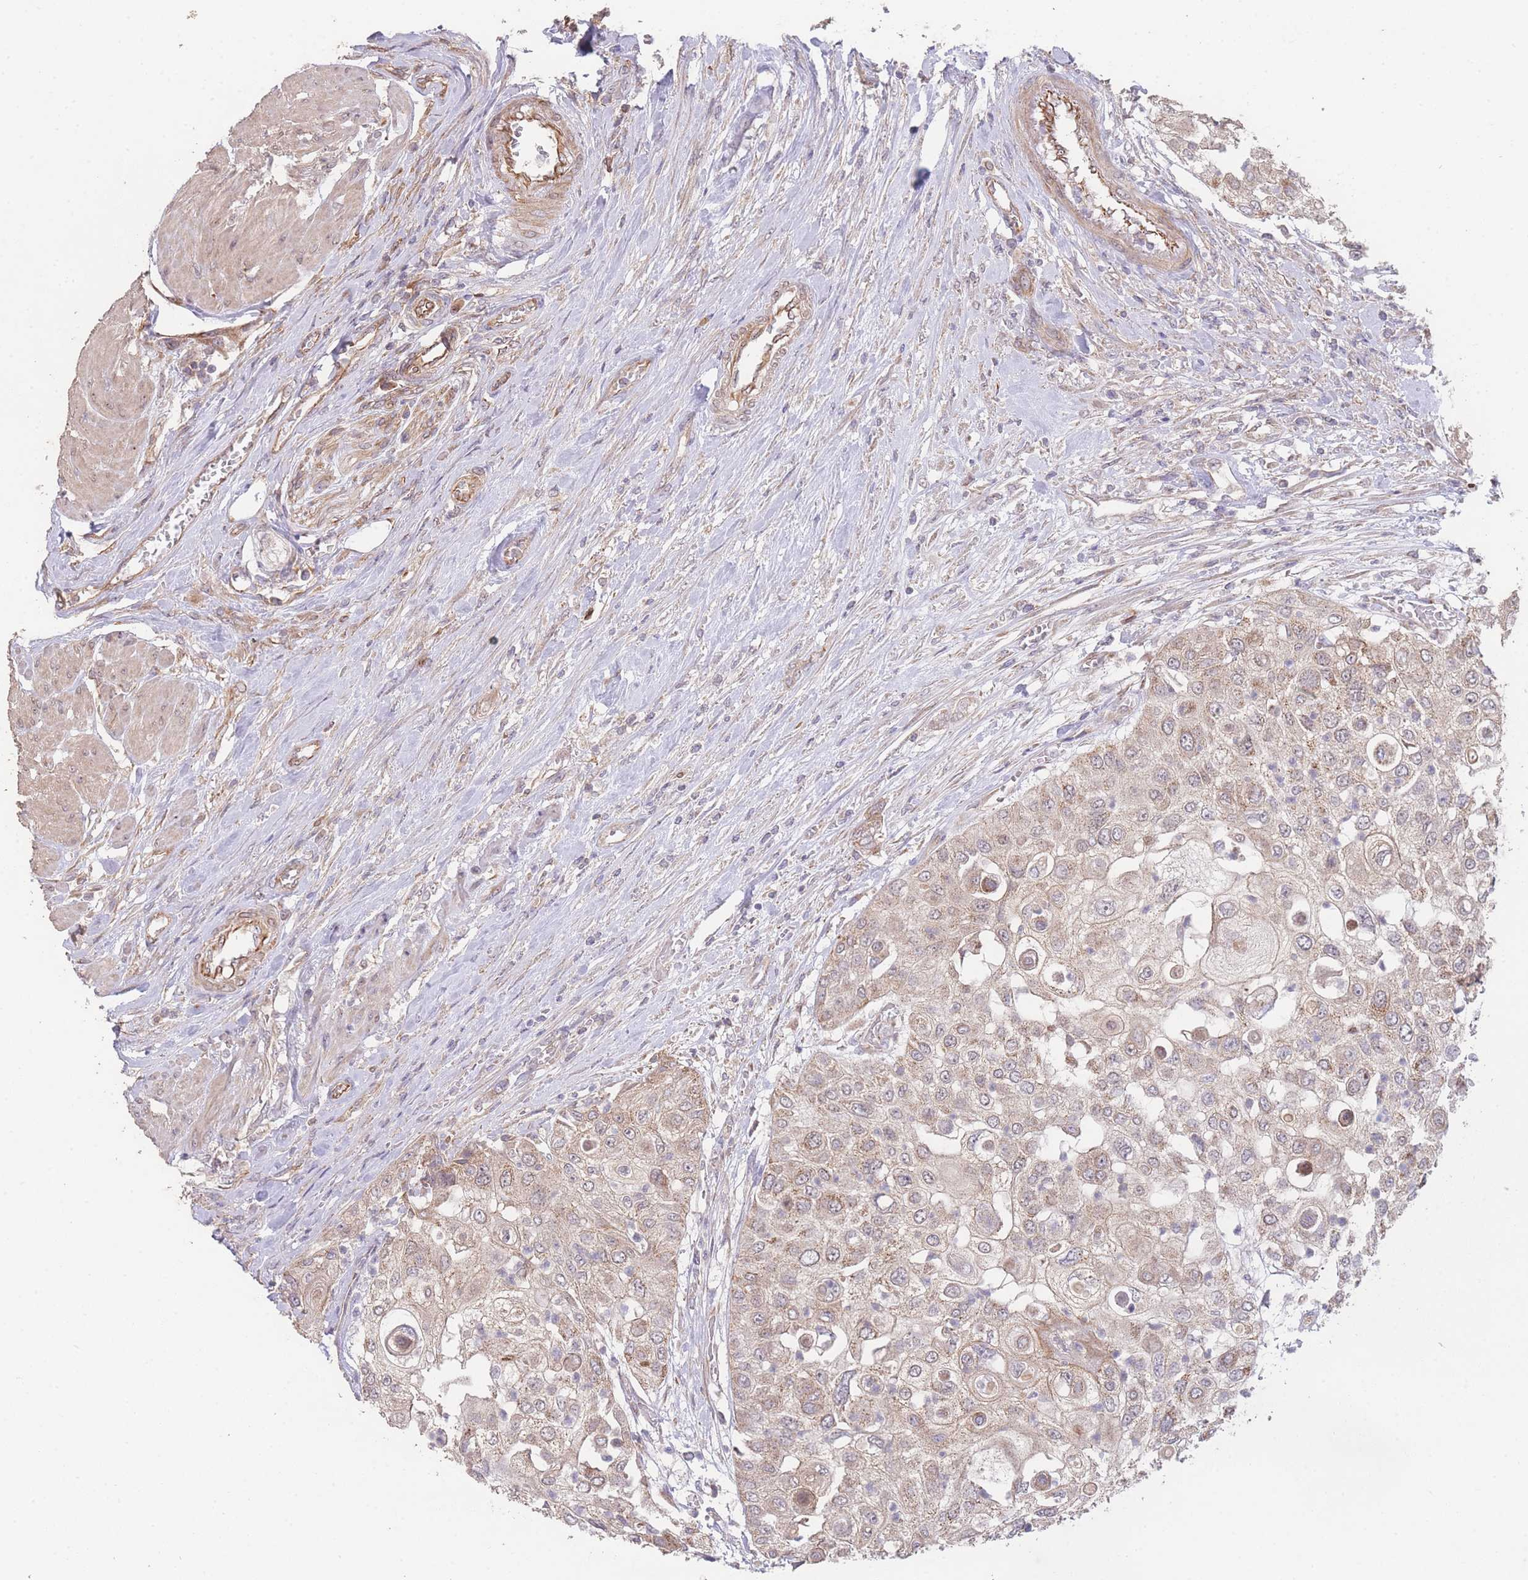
{"staining": {"intensity": "weak", "quantity": "25%-75%", "location": "cytoplasmic/membranous"}, "tissue": "urothelial cancer", "cell_type": "Tumor cells", "image_type": "cancer", "snomed": [{"axis": "morphology", "description": "Urothelial carcinoma, High grade"}, {"axis": "topography", "description": "Urinary bladder"}], "caption": "This photomicrograph demonstrates immunohistochemistry (IHC) staining of urothelial cancer, with low weak cytoplasmic/membranous expression in approximately 25%-75% of tumor cells.", "gene": "PXMP4", "patient": {"sex": "female", "age": 79}}